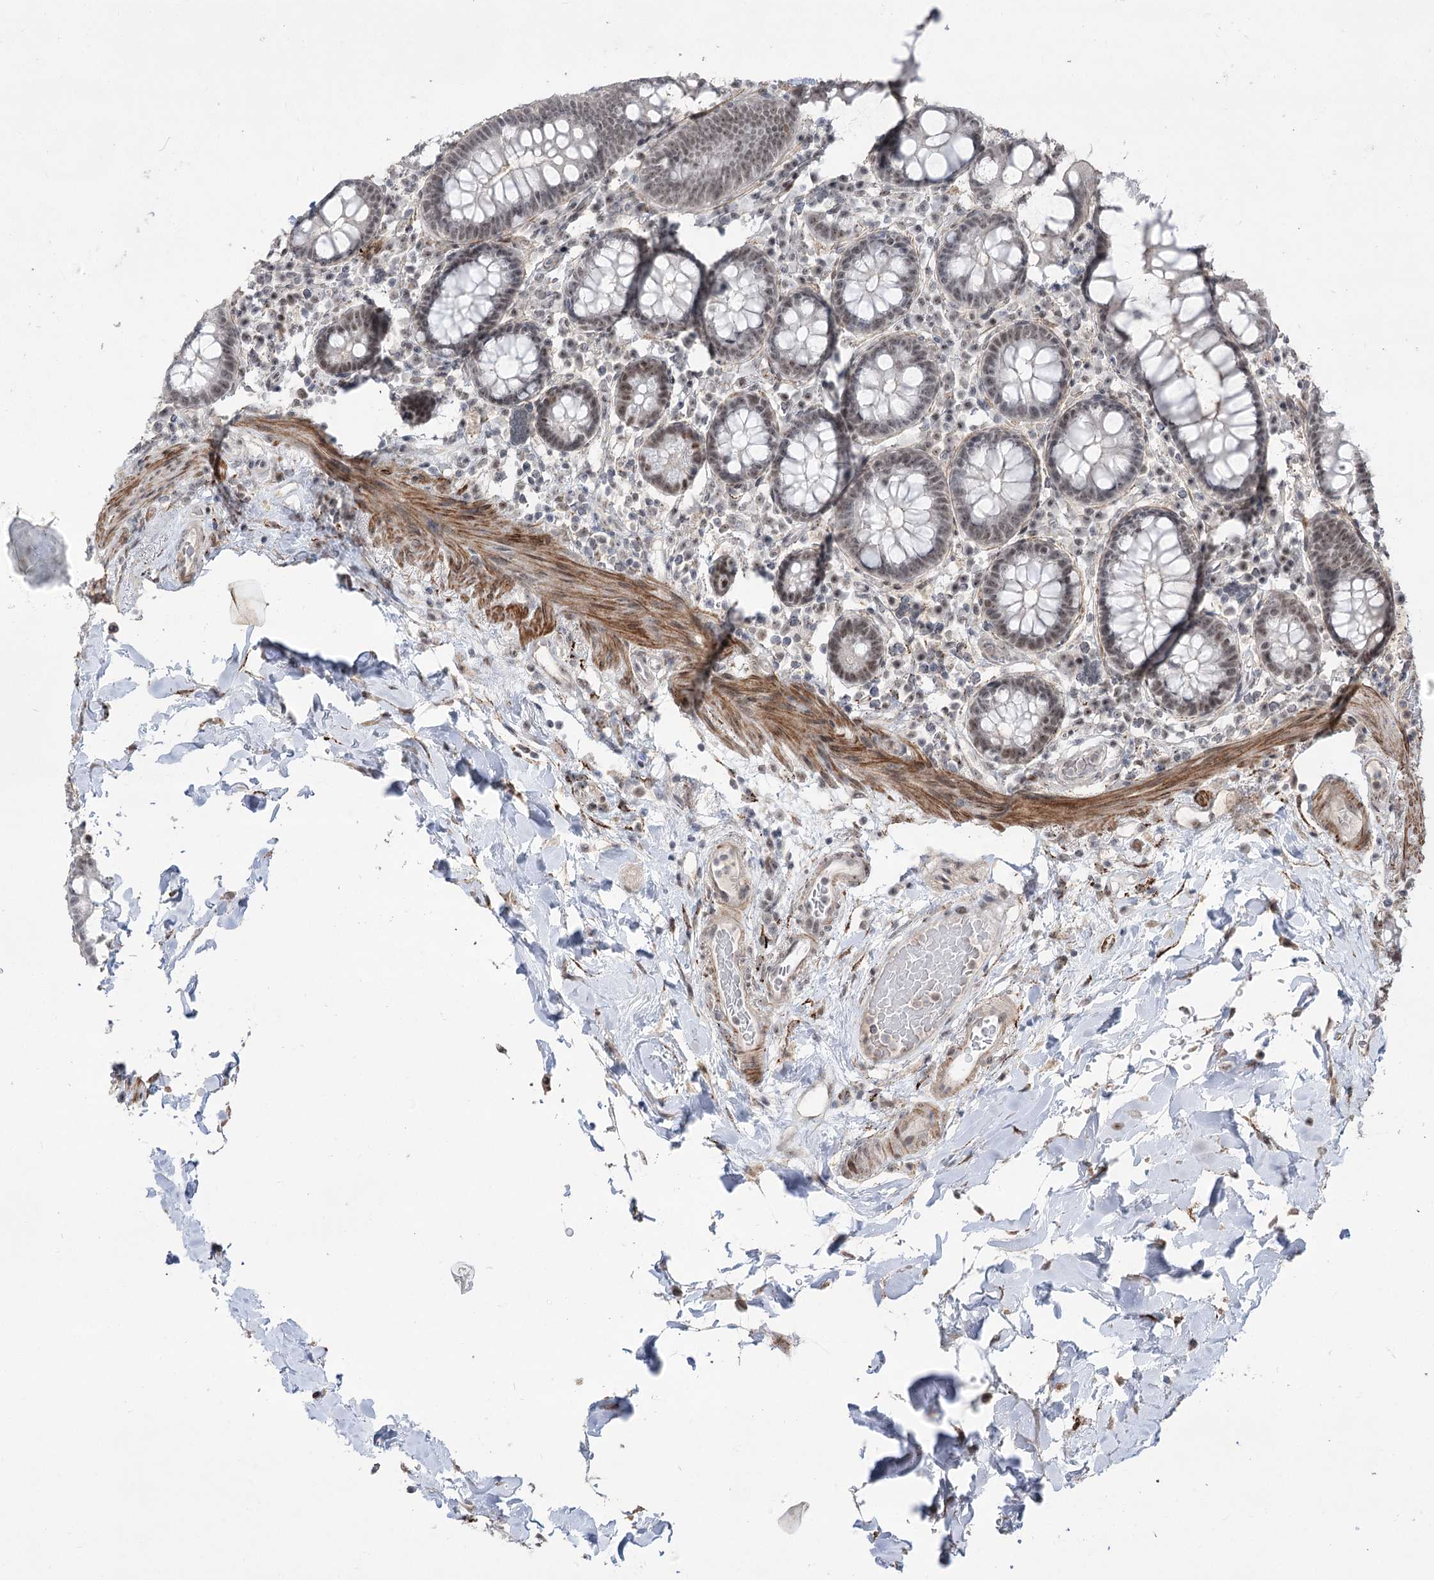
{"staining": {"intensity": "weak", "quantity": ">75%", "location": "cytoplasmic/membranous,nuclear"}, "tissue": "colon", "cell_type": "Endothelial cells", "image_type": "normal", "snomed": [{"axis": "morphology", "description": "Normal tissue, NOS"}, {"axis": "topography", "description": "Colon"}], "caption": "Protein staining reveals weak cytoplasmic/membranous,nuclear positivity in approximately >75% of endothelial cells in benign colon.", "gene": "ZSCAN23", "patient": {"sex": "female", "age": 79}}